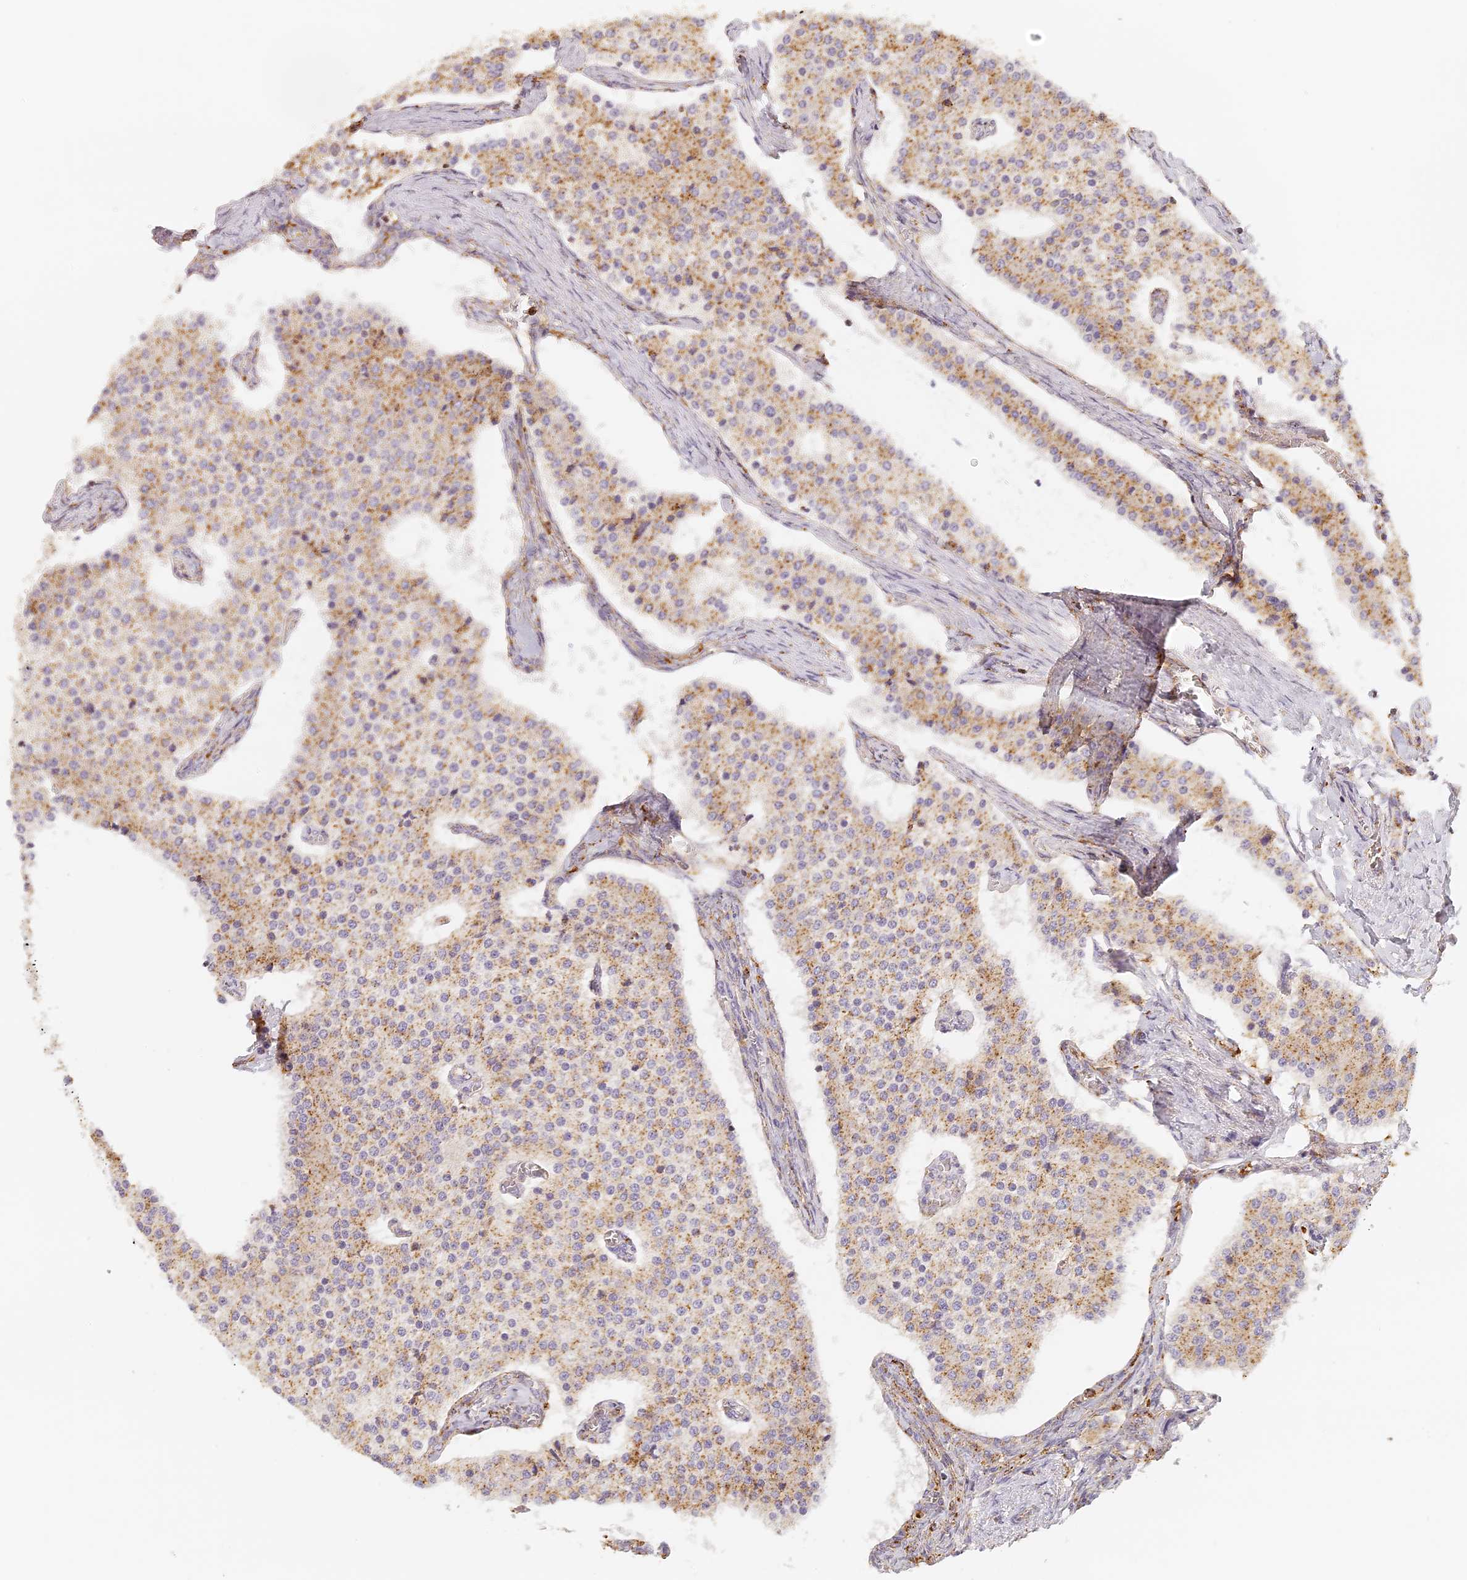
{"staining": {"intensity": "moderate", "quantity": ">75%", "location": "cytoplasmic/membranous"}, "tissue": "carcinoid", "cell_type": "Tumor cells", "image_type": "cancer", "snomed": [{"axis": "morphology", "description": "Carcinoid, malignant, NOS"}, {"axis": "topography", "description": "Colon"}], "caption": "Protein analysis of carcinoid tissue shows moderate cytoplasmic/membranous positivity in approximately >75% of tumor cells.", "gene": "LAMP2", "patient": {"sex": "female", "age": 52}}